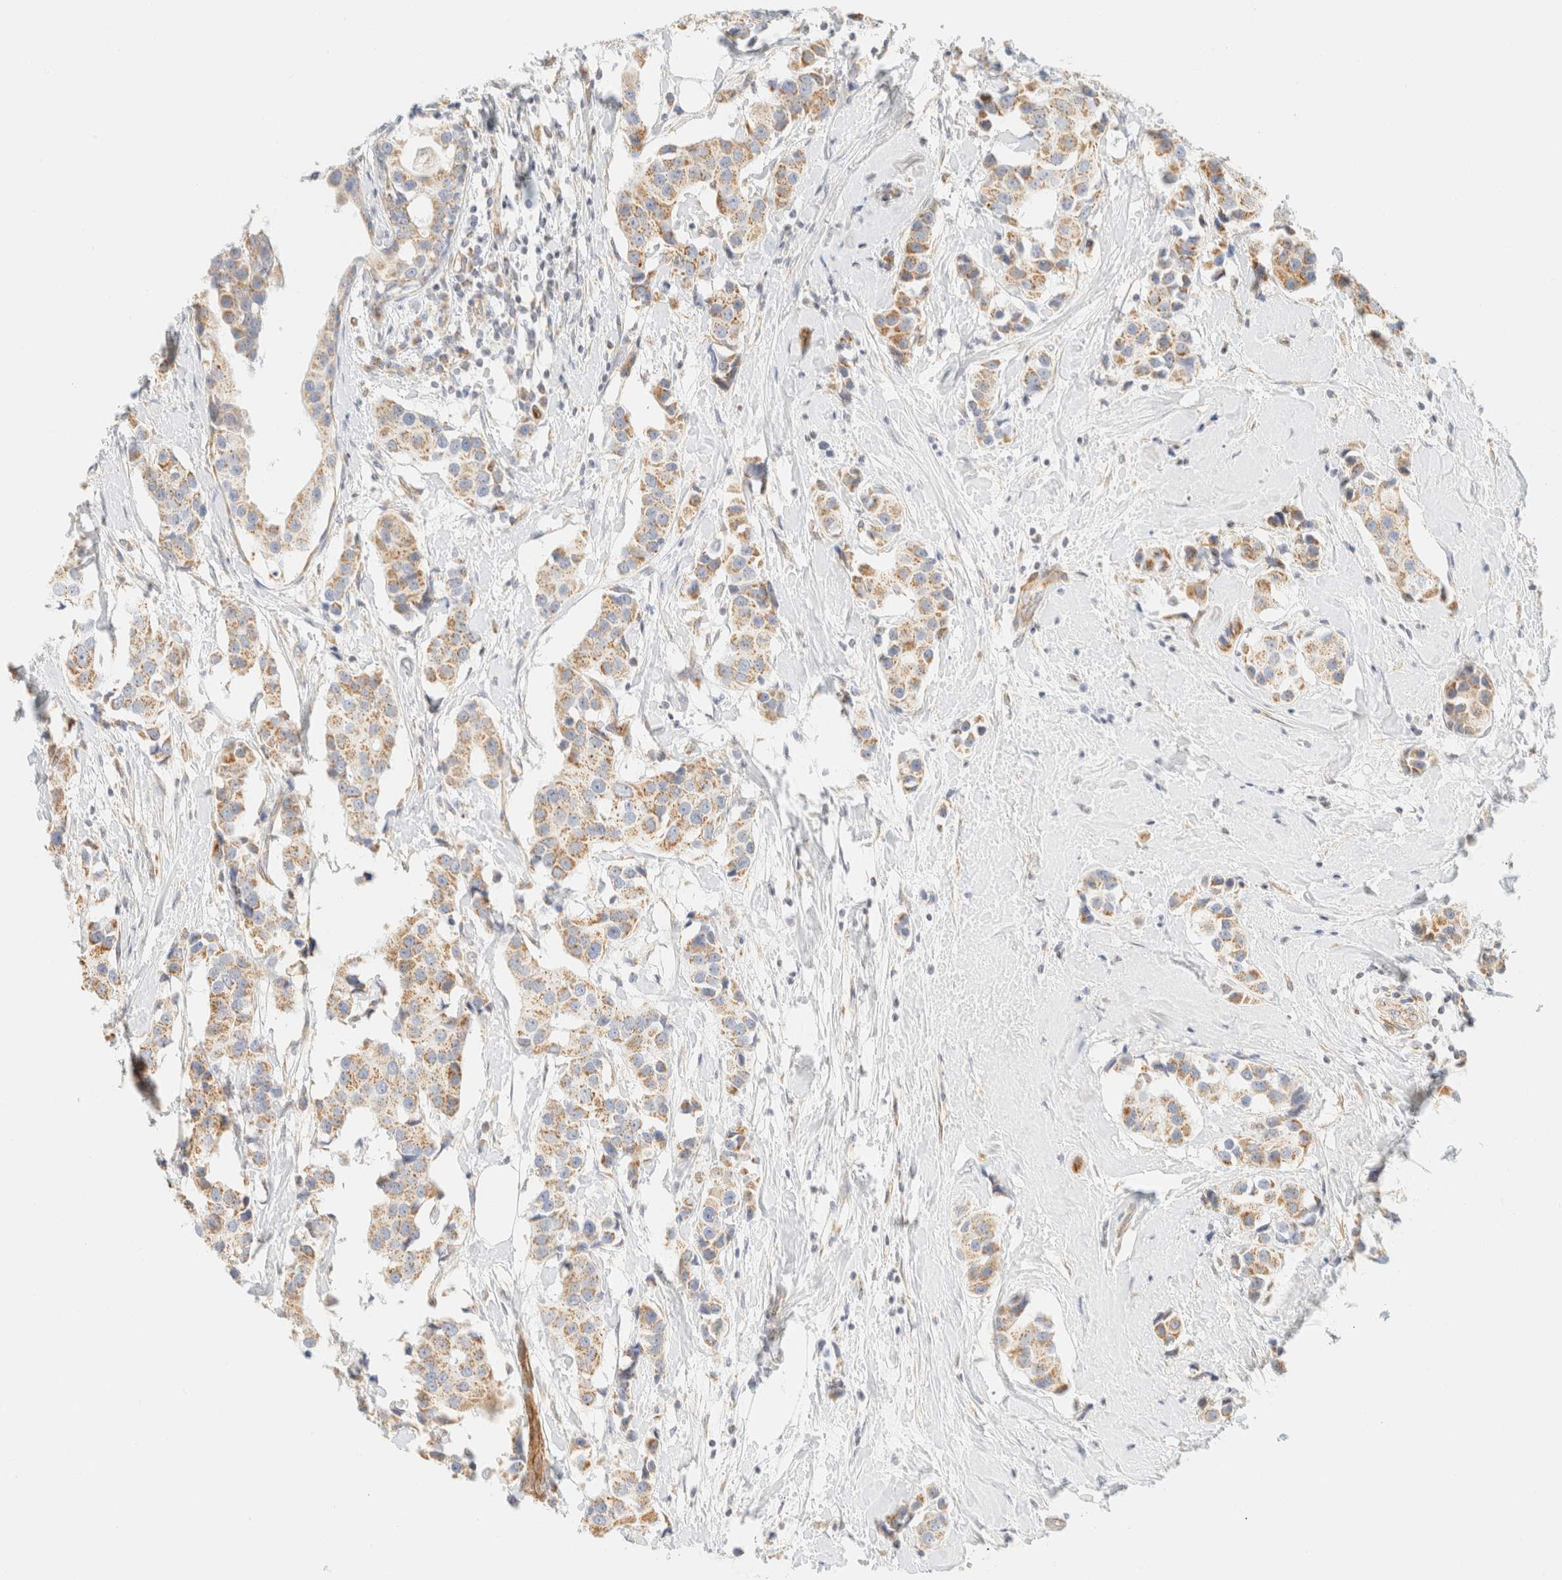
{"staining": {"intensity": "moderate", "quantity": ">75%", "location": "cytoplasmic/membranous"}, "tissue": "breast cancer", "cell_type": "Tumor cells", "image_type": "cancer", "snomed": [{"axis": "morphology", "description": "Normal tissue, NOS"}, {"axis": "morphology", "description": "Duct carcinoma"}, {"axis": "topography", "description": "Breast"}], "caption": "A high-resolution histopathology image shows immunohistochemistry (IHC) staining of breast invasive ductal carcinoma, which reveals moderate cytoplasmic/membranous positivity in about >75% of tumor cells. Immunohistochemistry stains the protein in brown and the nuclei are stained blue.", "gene": "MRM3", "patient": {"sex": "female", "age": 39}}